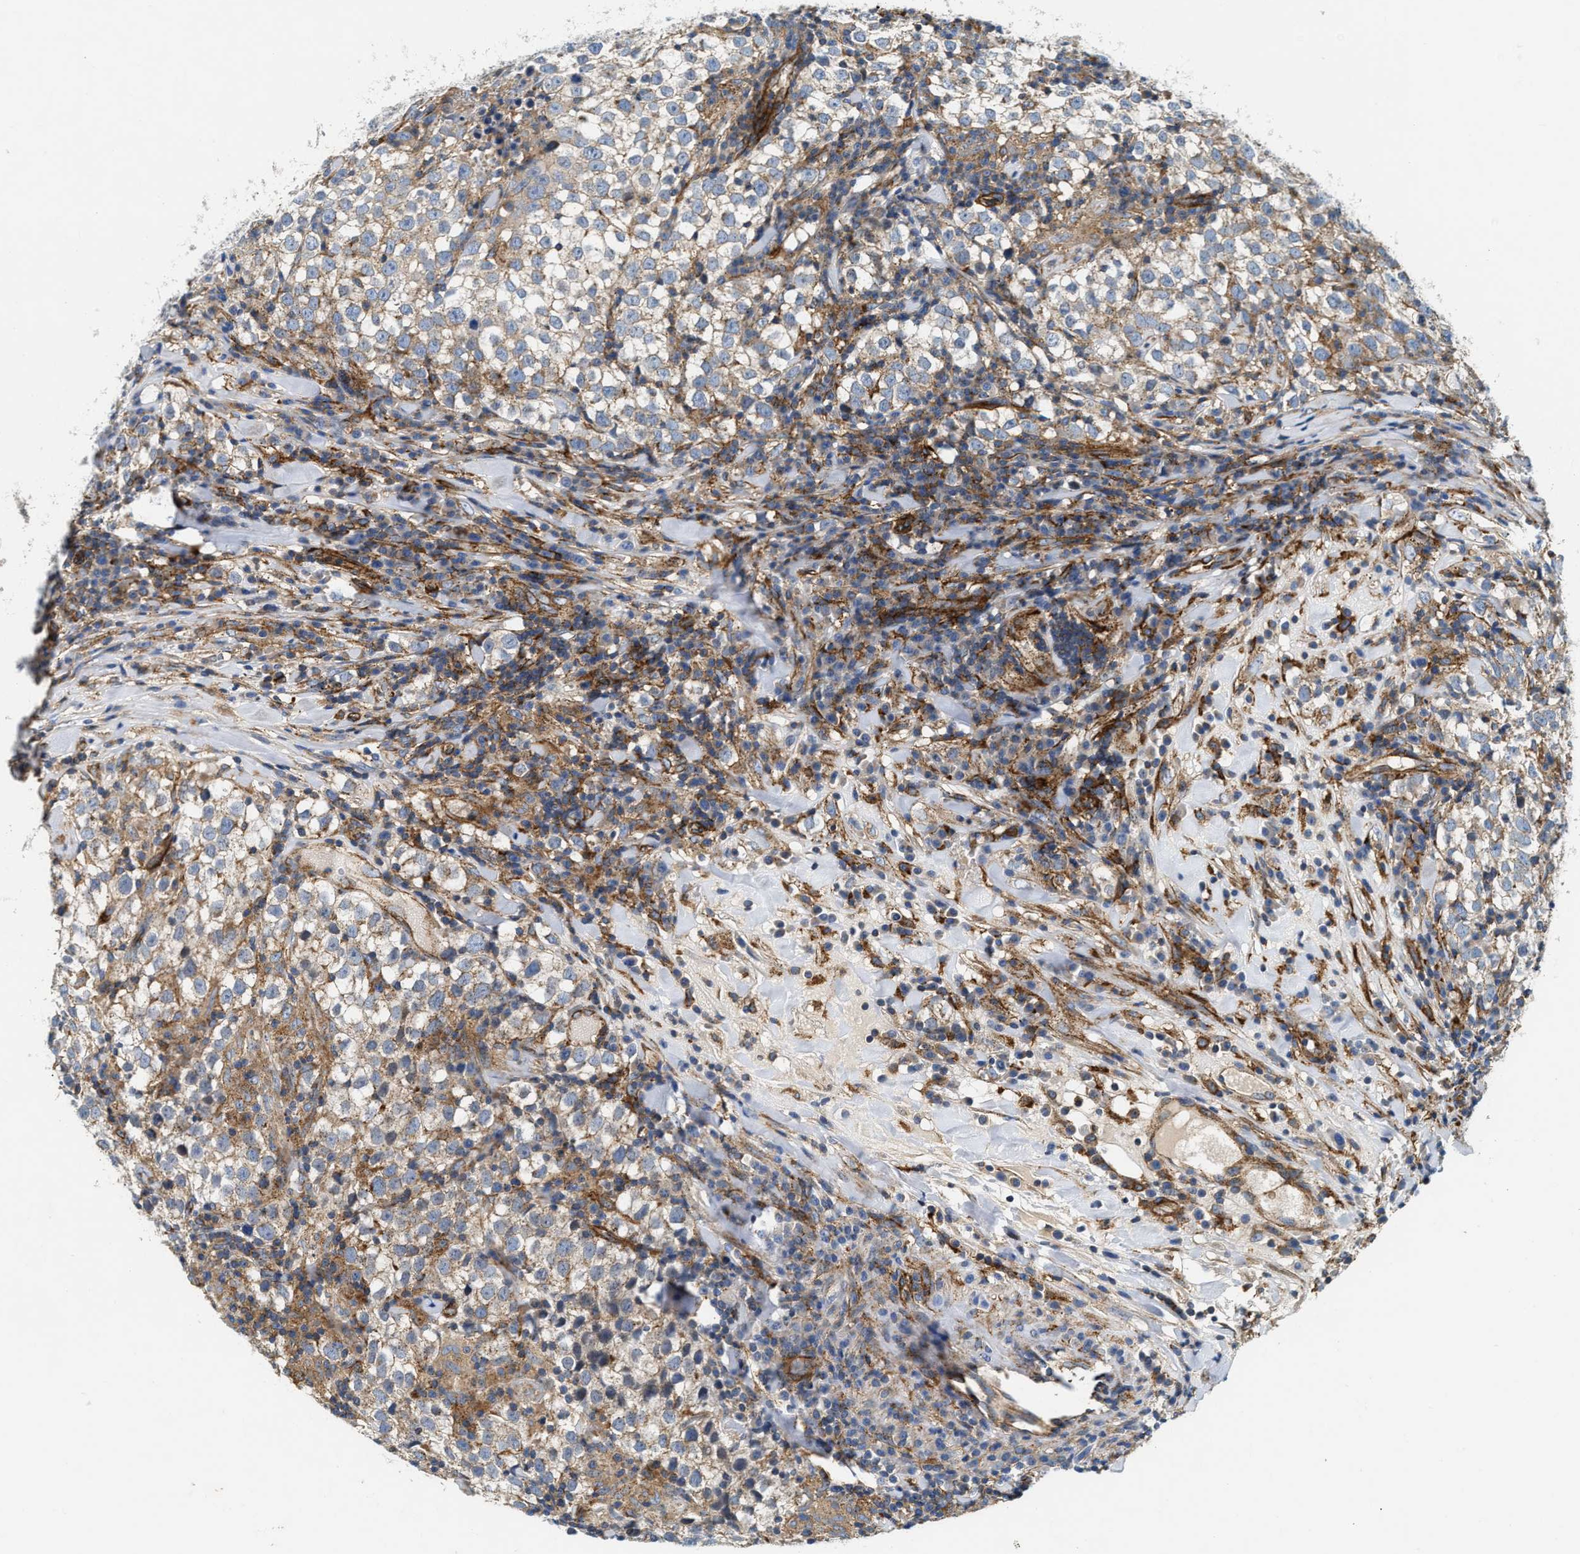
{"staining": {"intensity": "weak", "quantity": "25%-75%", "location": "cytoplasmic/membranous"}, "tissue": "testis cancer", "cell_type": "Tumor cells", "image_type": "cancer", "snomed": [{"axis": "morphology", "description": "Seminoma, NOS"}, {"axis": "morphology", "description": "Carcinoma, Embryonal, NOS"}, {"axis": "topography", "description": "Testis"}], "caption": "Testis cancer stained for a protein (brown) exhibits weak cytoplasmic/membranous positive staining in approximately 25%-75% of tumor cells.", "gene": "NSUN7", "patient": {"sex": "male", "age": 36}}